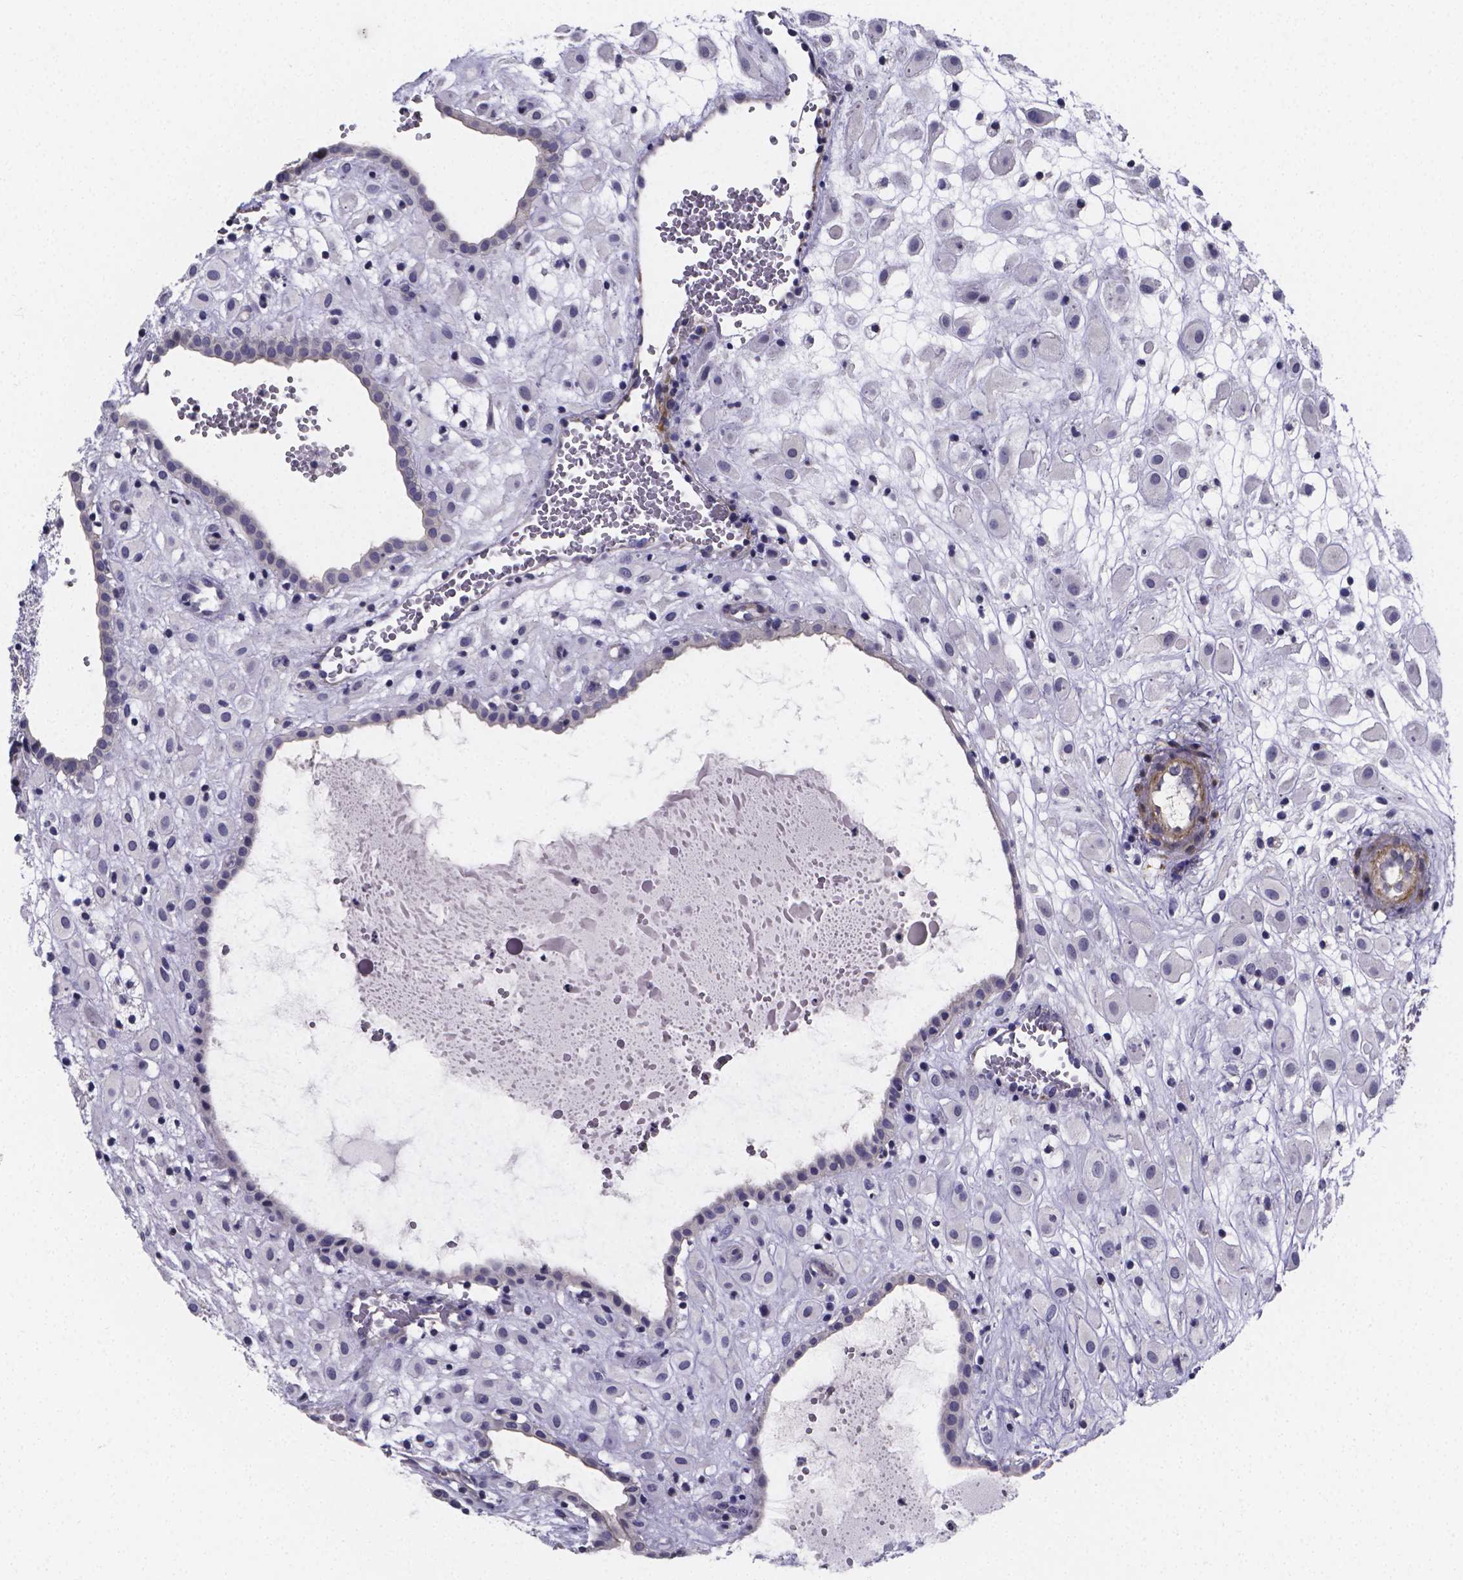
{"staining": {"intensity": "negative", "quantity": "none", "location": "none"}, "tissue": "placenta", "cell_type": "Decidual cells", "image_type": "normal", "snomed": [{"axis": "morphology", "description": "Normal tissue, NOS"}, {"axis": "topography", "description": "Placenta"}], "caption": "Immunohistochemistry micrograph of unremarkable placenta: human placenta stained with DAB reveals no significant protein positivity in decidual cells.", "gene": "RERG", "patient": {"sex": "female", "age": 24}}